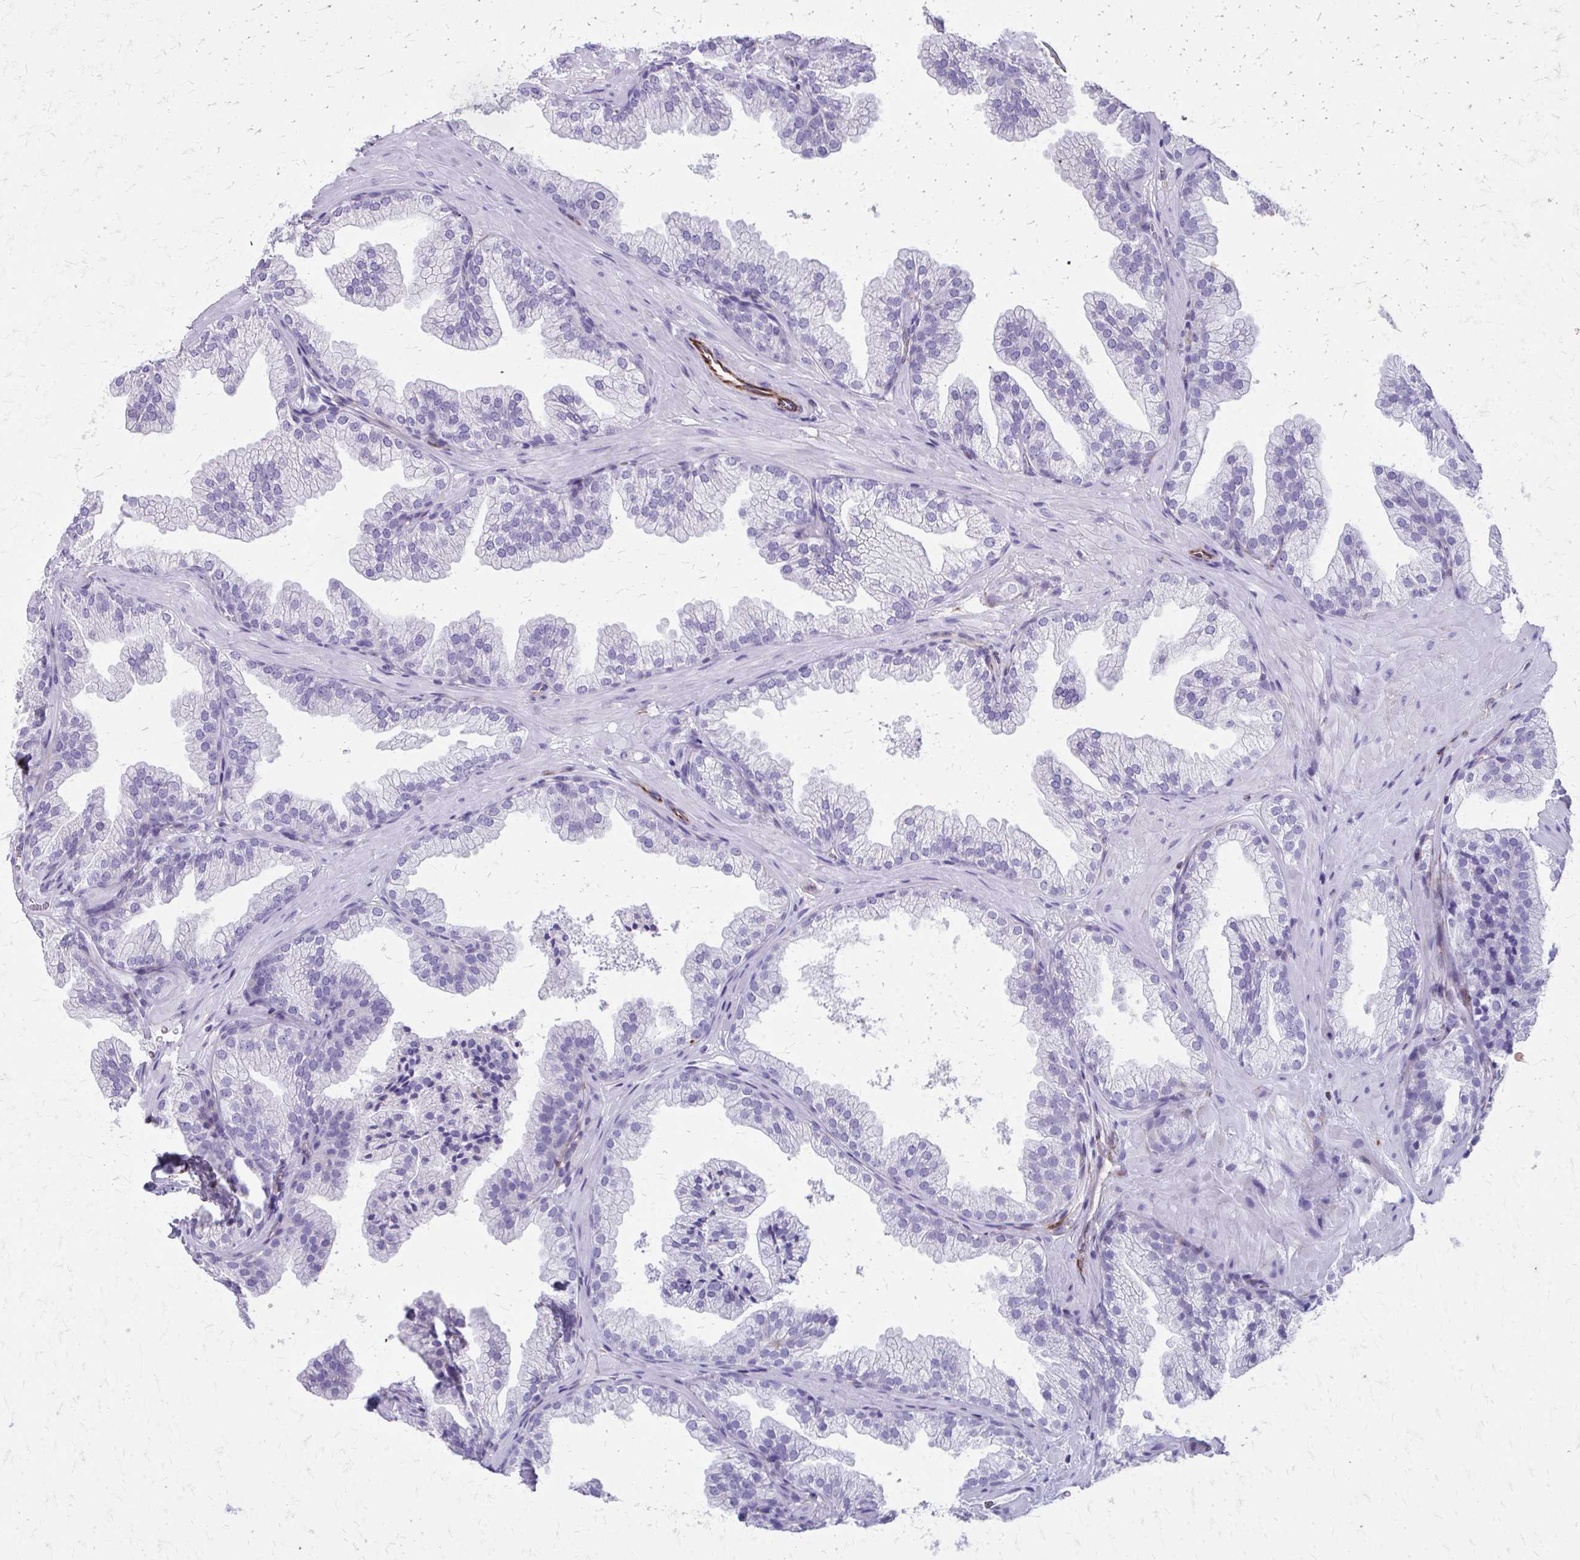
{"staining": {"intensity": "negative", "quantity": "none", "location": "none"}, "tissue": "prostate", "cell_type": "Glandular cells", "image_type": "normal", "snomed": [{"axis": "morphology", "description": "Normal tissue, NOS"}, {"axis": "topography", "description": "Prostate"}], "caption": "Immunohistochemistry (IHC) photomicrograph of benign prostate: prostate stained with DAB displays no significant protein staining in glandular cells. (Stains: DAB (3,3'-diaminobenzidine) immunohistochemistry with hematoxylin counter stain, Microscopy: brightfield microscopy at high magnification).", "gene": "TRIM6", "patient": {"sex": "male", "age": 37}}